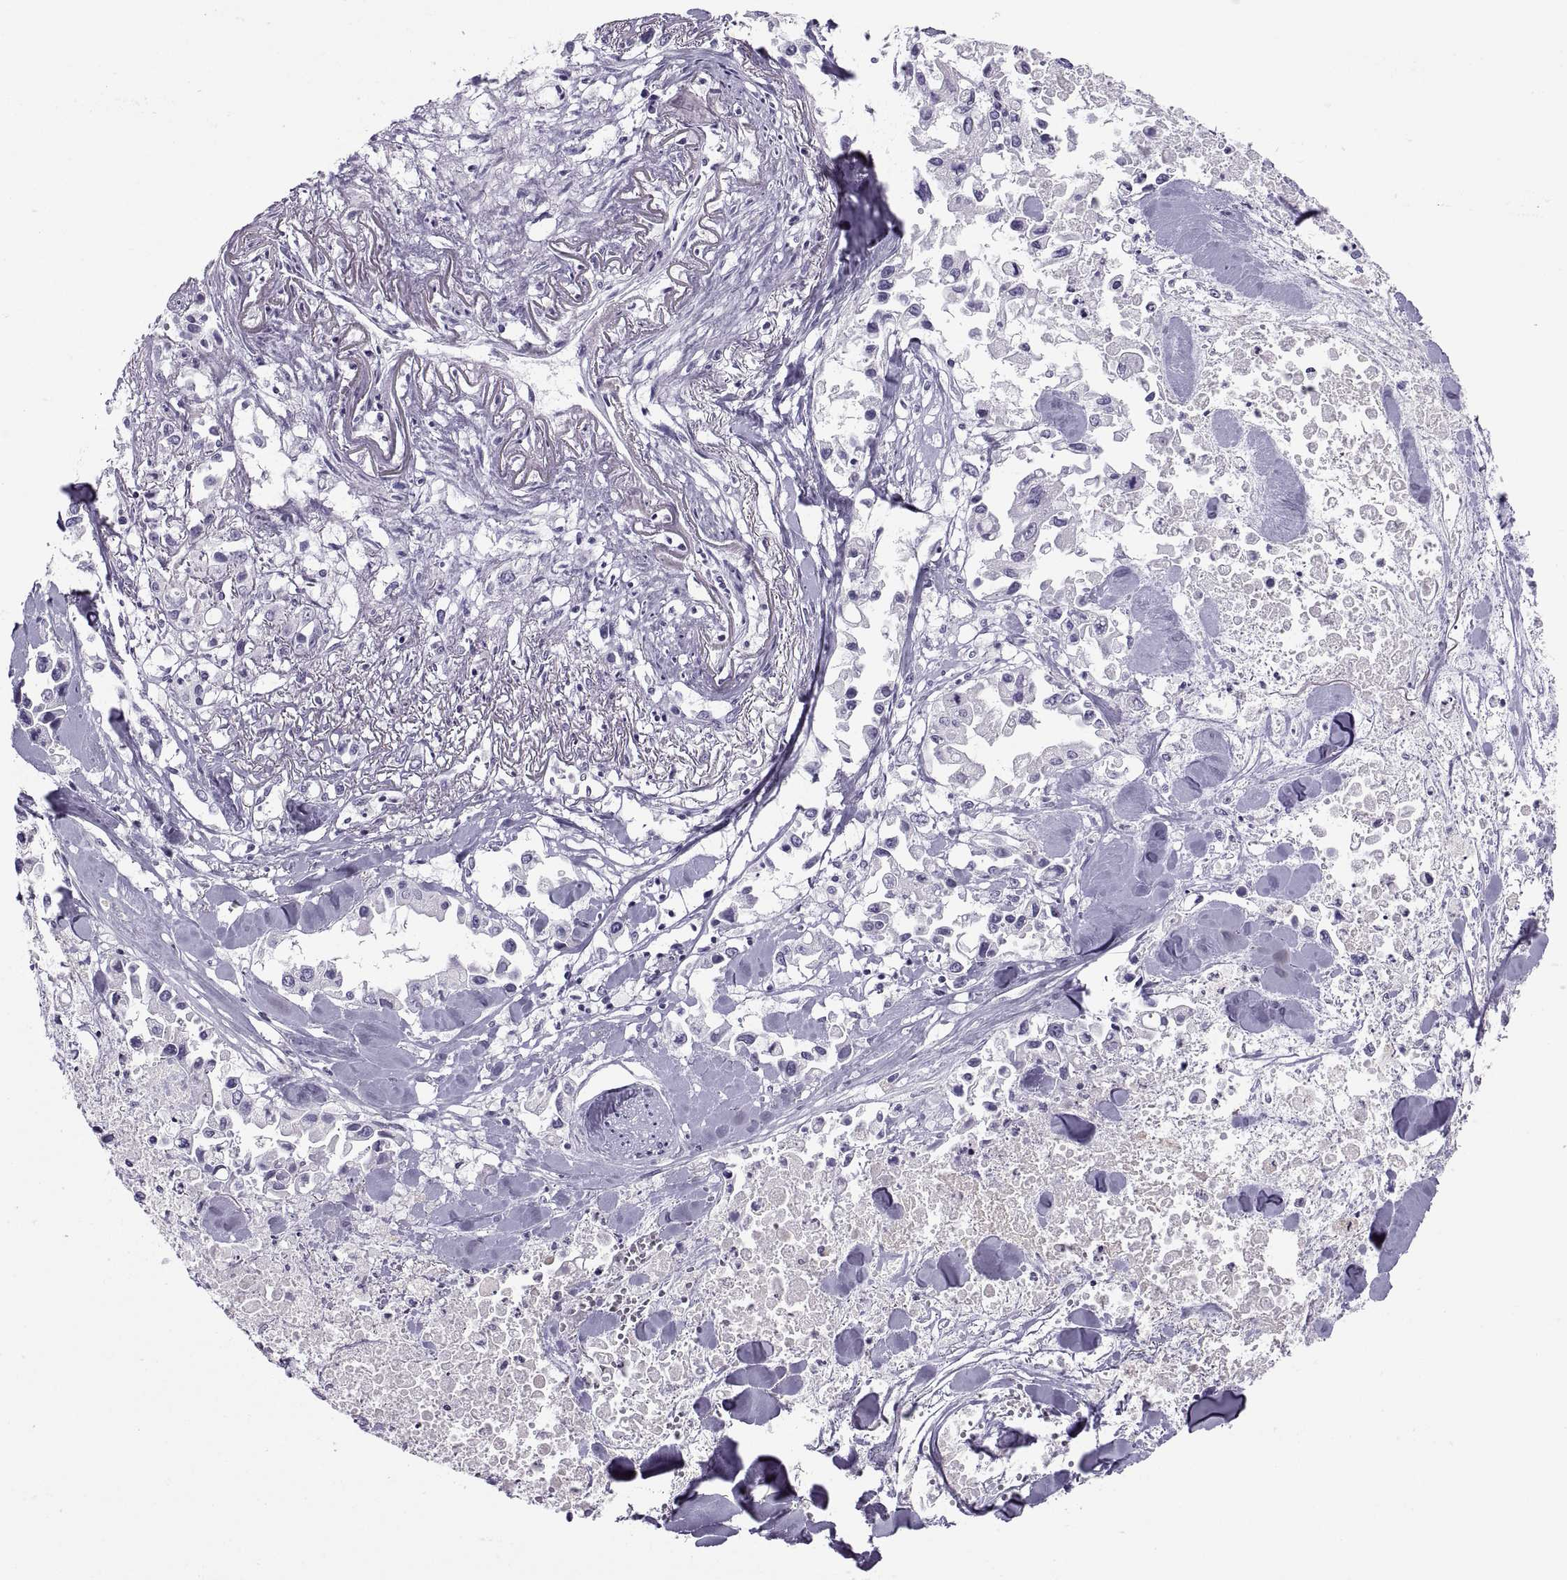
{"staining": {"intensity": "negative", "quantity": "none", "location": "none"}, "tissue": "pancreatic cancer", "cell_type": "Tumor cells", "image_type": "cancer", "snomed": [{"axis": "morphology", "description": "Adenocarcinoma, NOS"}, {"axis": "topography", "description": "Pancreas"}], "caption": "IHC of human adenocarcinoma (pancreatic) reveals no expression in tumor cells.", "gene": "C3orf22", "patient": {"sex": "female", "age": 83}}